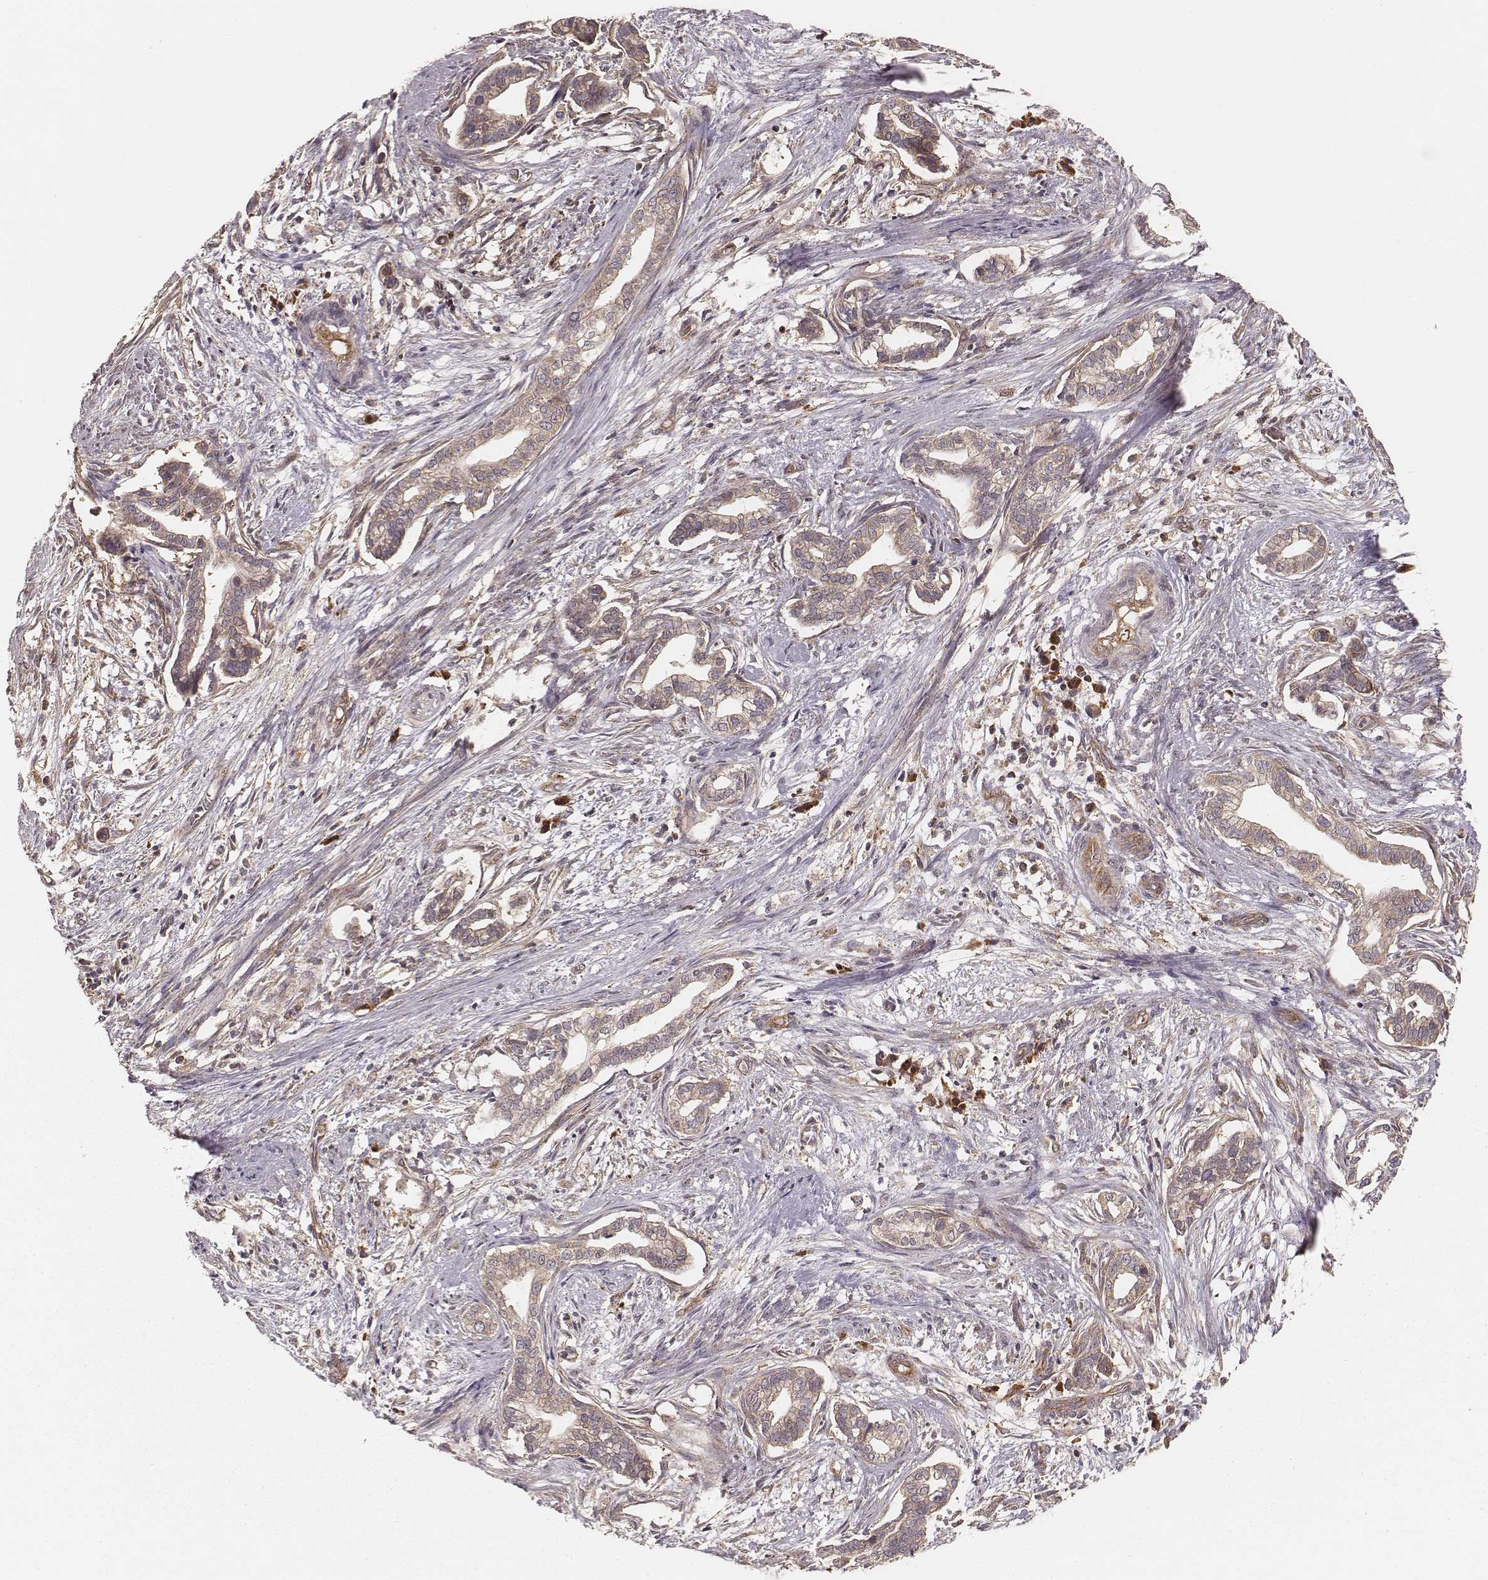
{"staining": {"intensity": "weak", "quantity": "25%-75%", "location": "cytoplasmic/membranous"}, "tissue": "cervical cancer", "cell_type": "Tumor cells", "image_type": "cancer", "snomed": [{"axis": "morphology", "description": "Adenocarcinoma, NOS"}, {"axis": "topography", "description": "Cervix"}], "caption": "Tumor cells exhibit low levels of weak cytoplasmic/membranous staining in approximately 25%-75% of cells in human cervical adenocarcinoma.", "gene": "CARS1", "patient": {"sex": "female", "age": 62}}